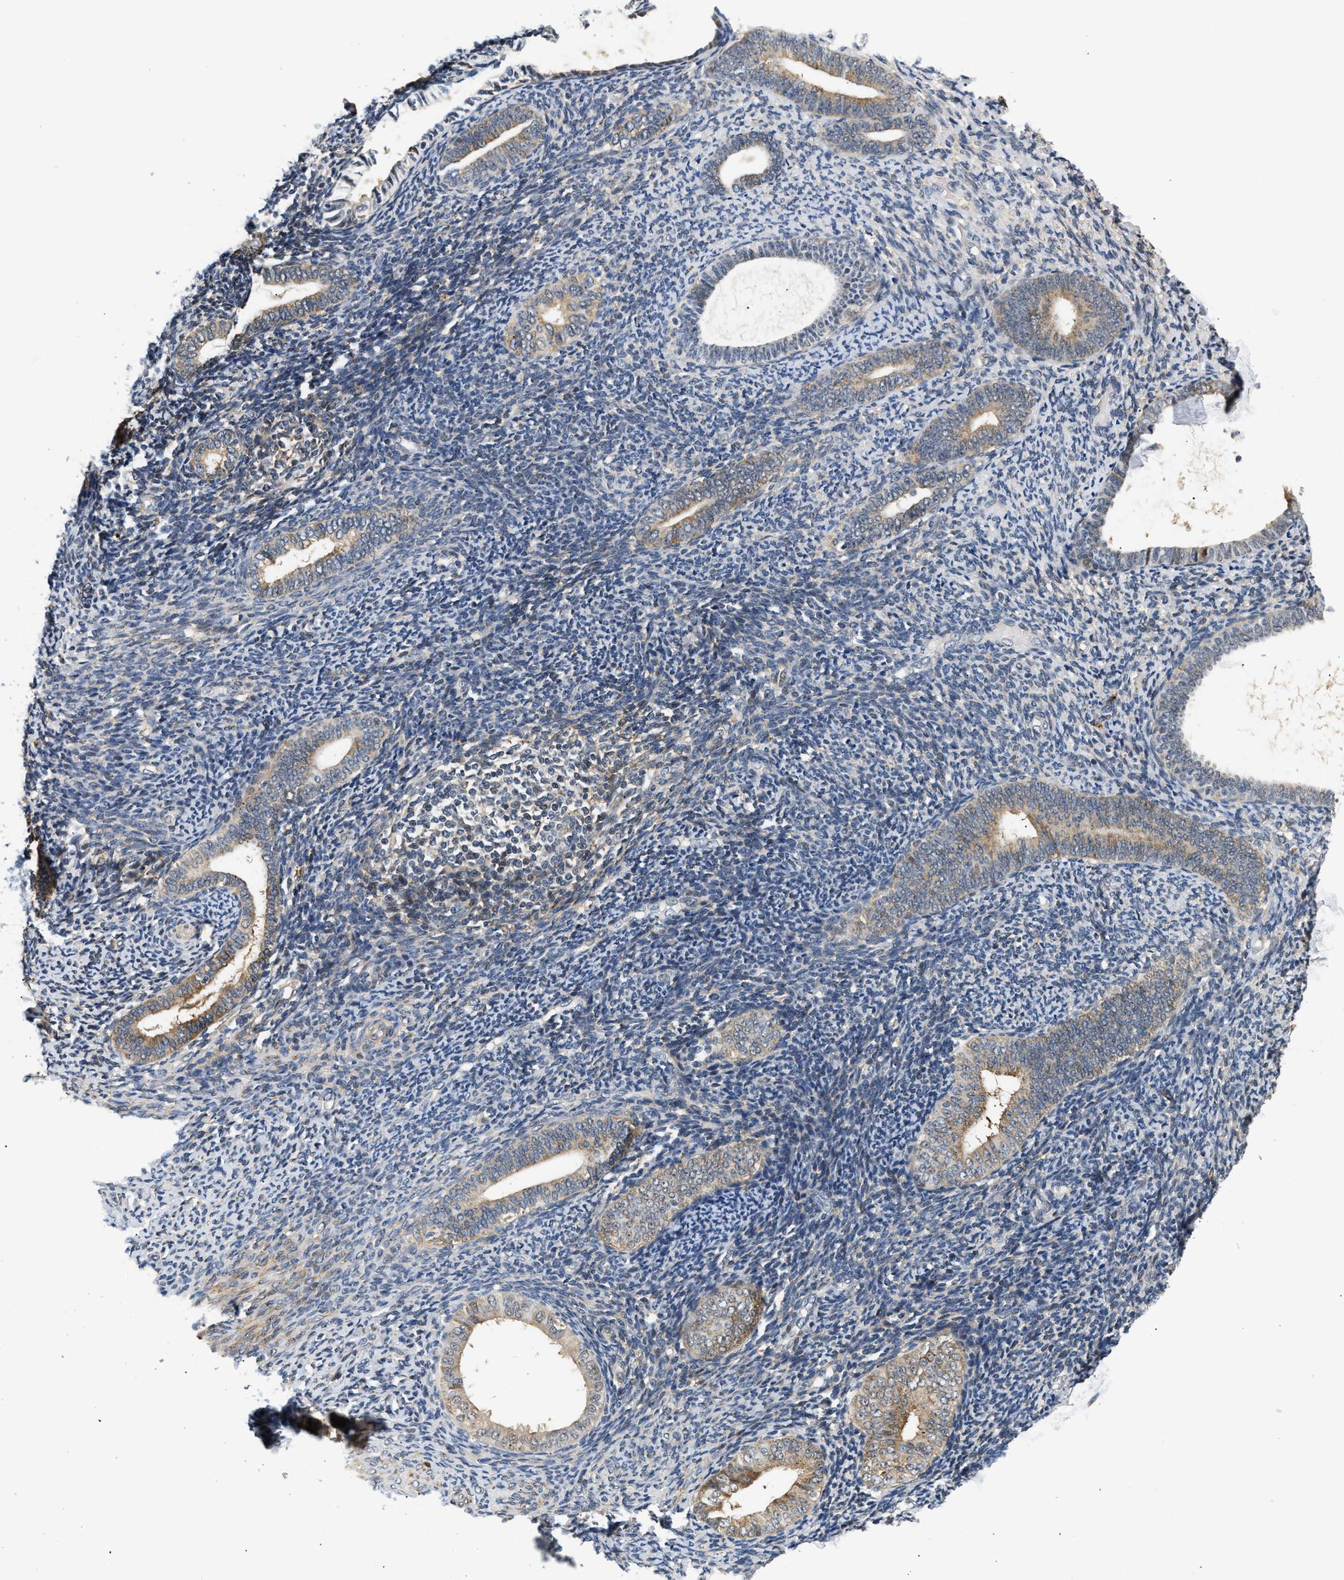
{"staining": {"intensity": "weak", "quantity": "<25%", "location": "cytoplasmic/membranous"}, "tissue": "endometrium", "cell_type": "Cells in endometrial stroma", "image_type": "normal", "snomed": [{"axis": "morphology", "description": "Normal tissue, NOS"}, {"axis": "topography", "description": "Endometrium"}], "caption": "Cells in endometrial stroma show no significant protein staining in benign endometrium.", "gene": "LARP6", "patient": {"sex": "female", "age": 66}}